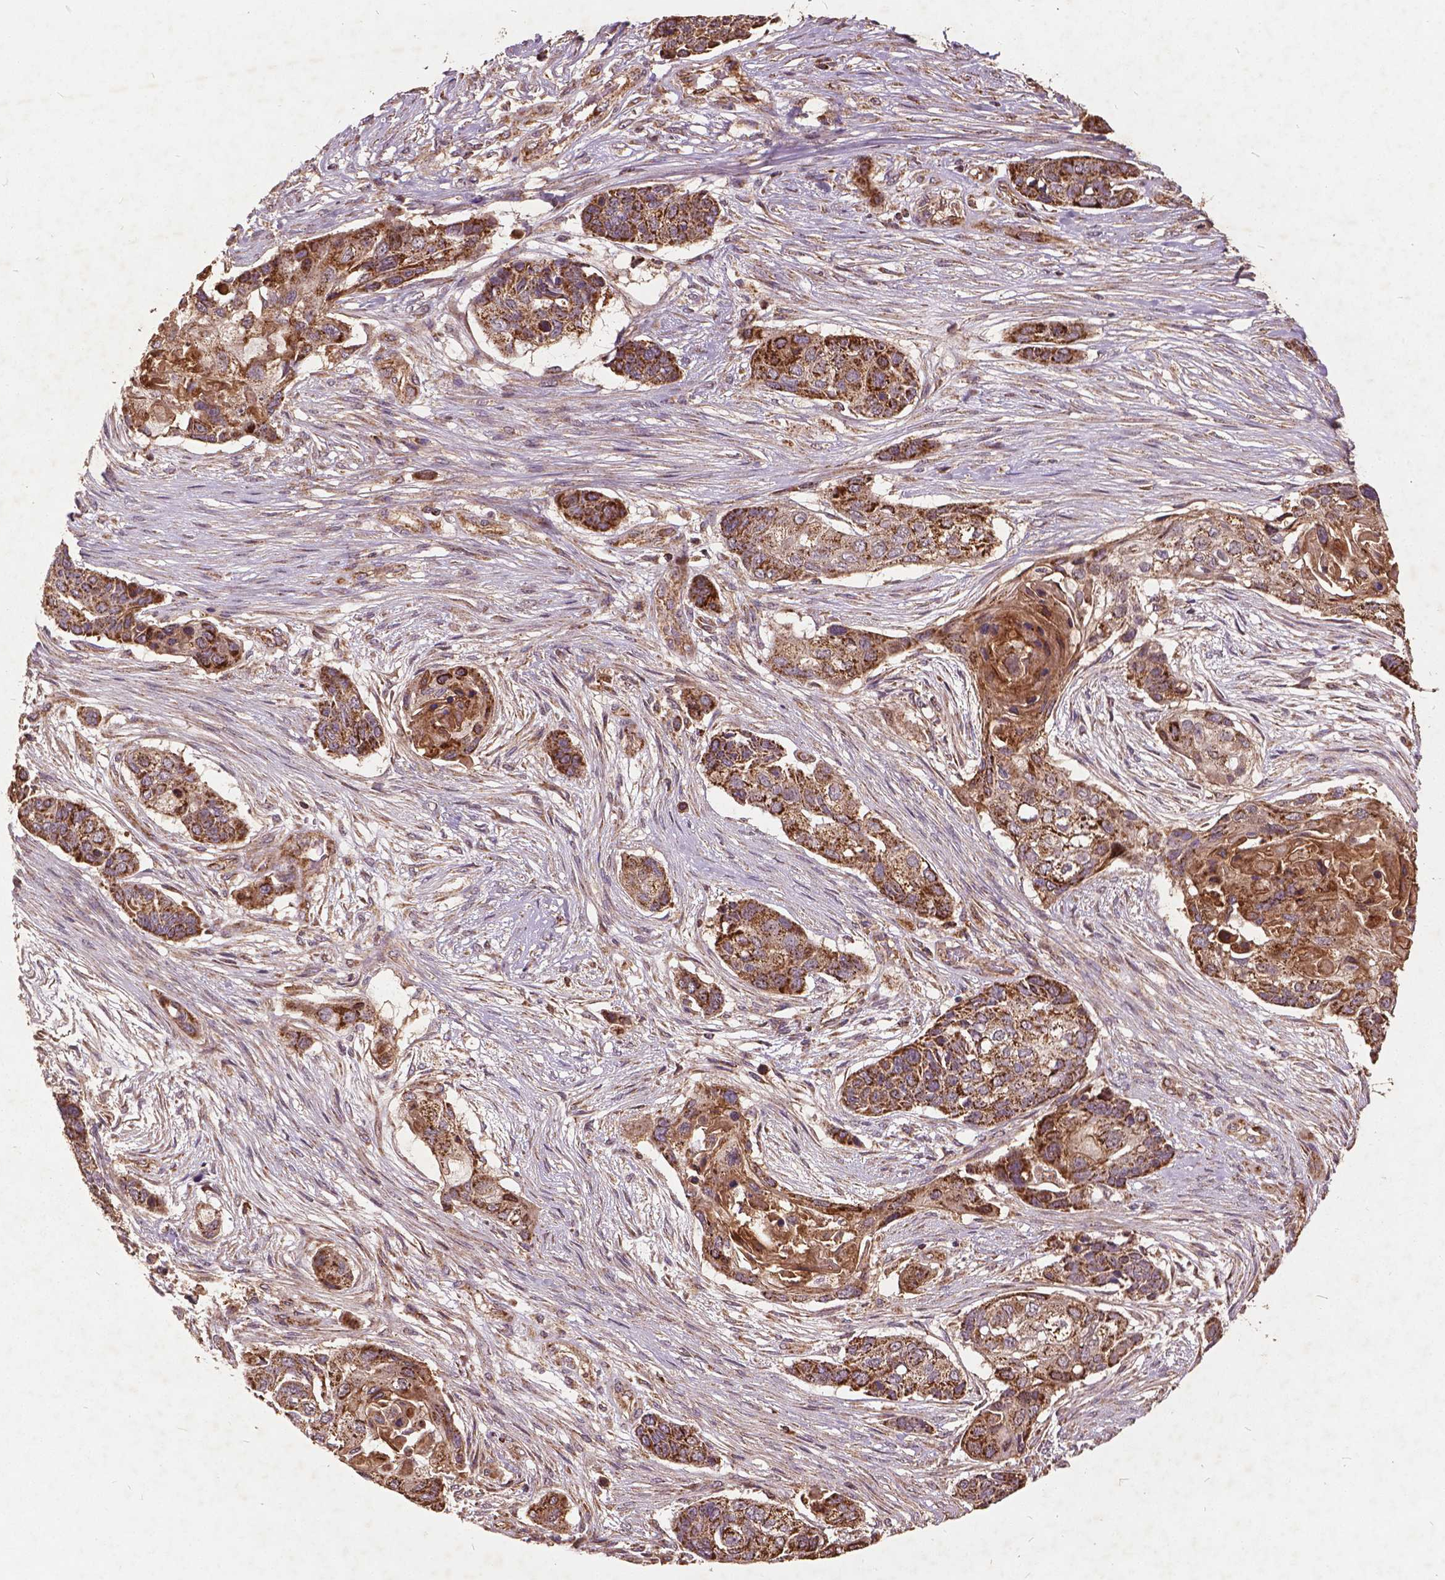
{"staining": {"intensity": "strong", "quantity": ">75%", "location": "cytoplasmic/membranous"}, "tissue": "lung cancer", "cell_type": "Tumor cells", "image_type": "cancer", "snomed": [{"axis": "morphology", "description": "Squamous cell carcinoma, NOS"}, {"axis": "topography", "description": "Lung"}], "caption": "Lung cancer stained with DAB (3,3'-diaminobenzidine) immunohistochemistry (IHC) displays high levels of strong cytoplasmic/membranous expression in approximately >75% of tumor cells.", "gene": "UBXN2A", "patient": {"sex": "male", "age": 69}}